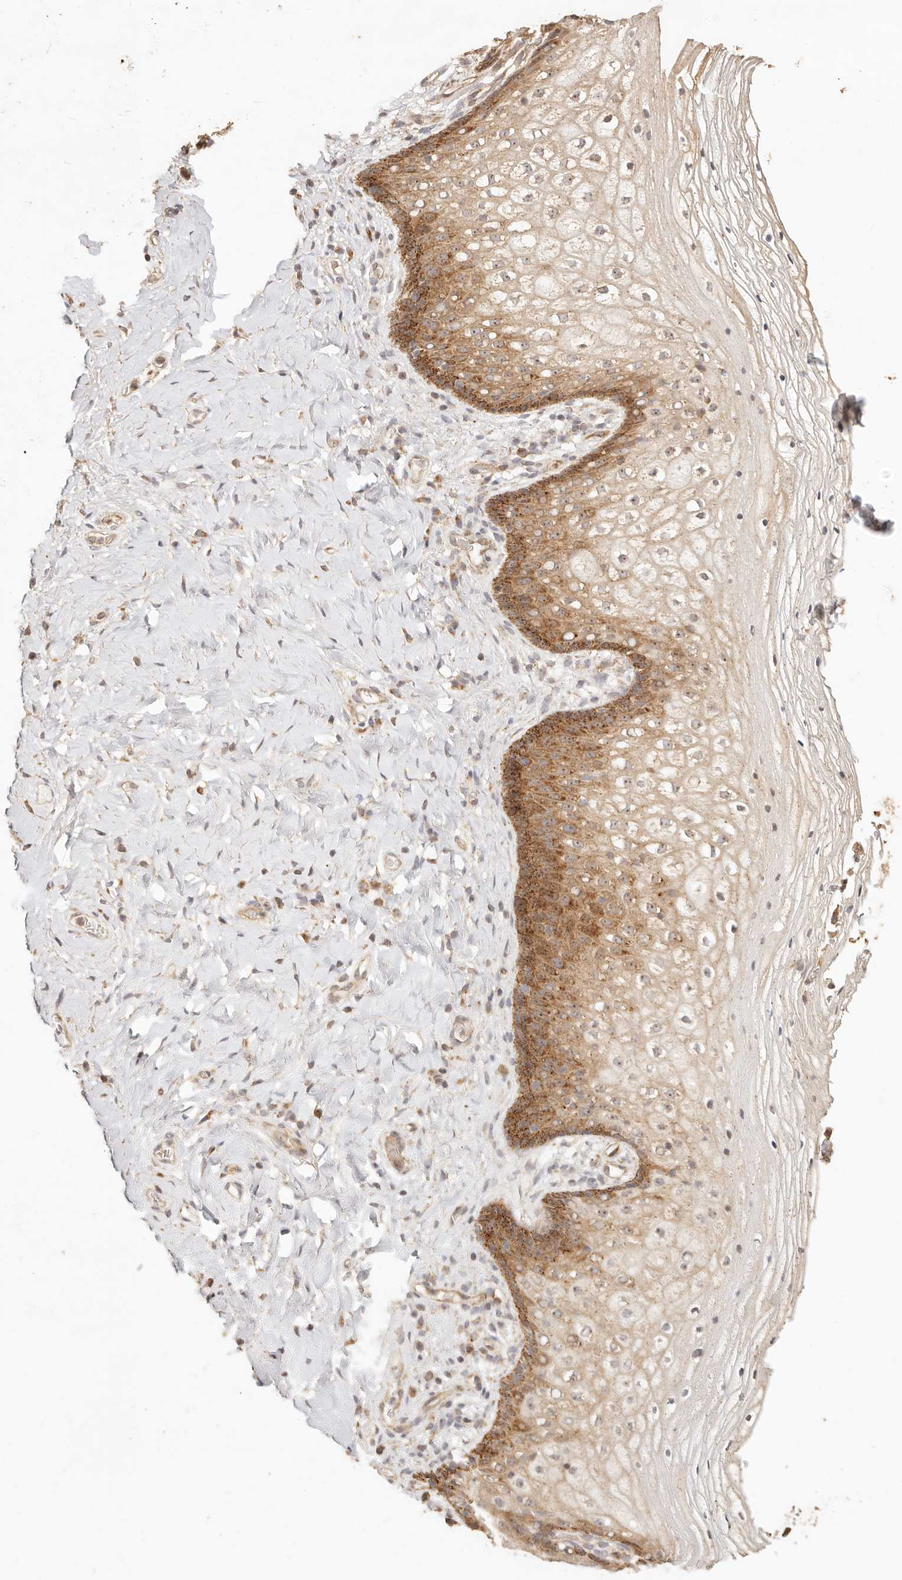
{"staining": {"intensity": "moderate", "quantity": "25%-75%", "location": "cytoplasmic/membranous"}, "tissue": "vagina", "cell_type": "Squamous epithelial cells", "image_type": "normal", "snomed": [{"axis": "morphology", "description": "Normal tissue, NOS"}, {"axis": "topography", "description": "Vagina"}], "caption": "Vagina stained with IHC shows moderate cytoplasmic/membranous expression in approximately 25%-75% of squamous epithelial cells.", "gene": "PTPN22", "patient": {"sex": "female", "age": 60}}